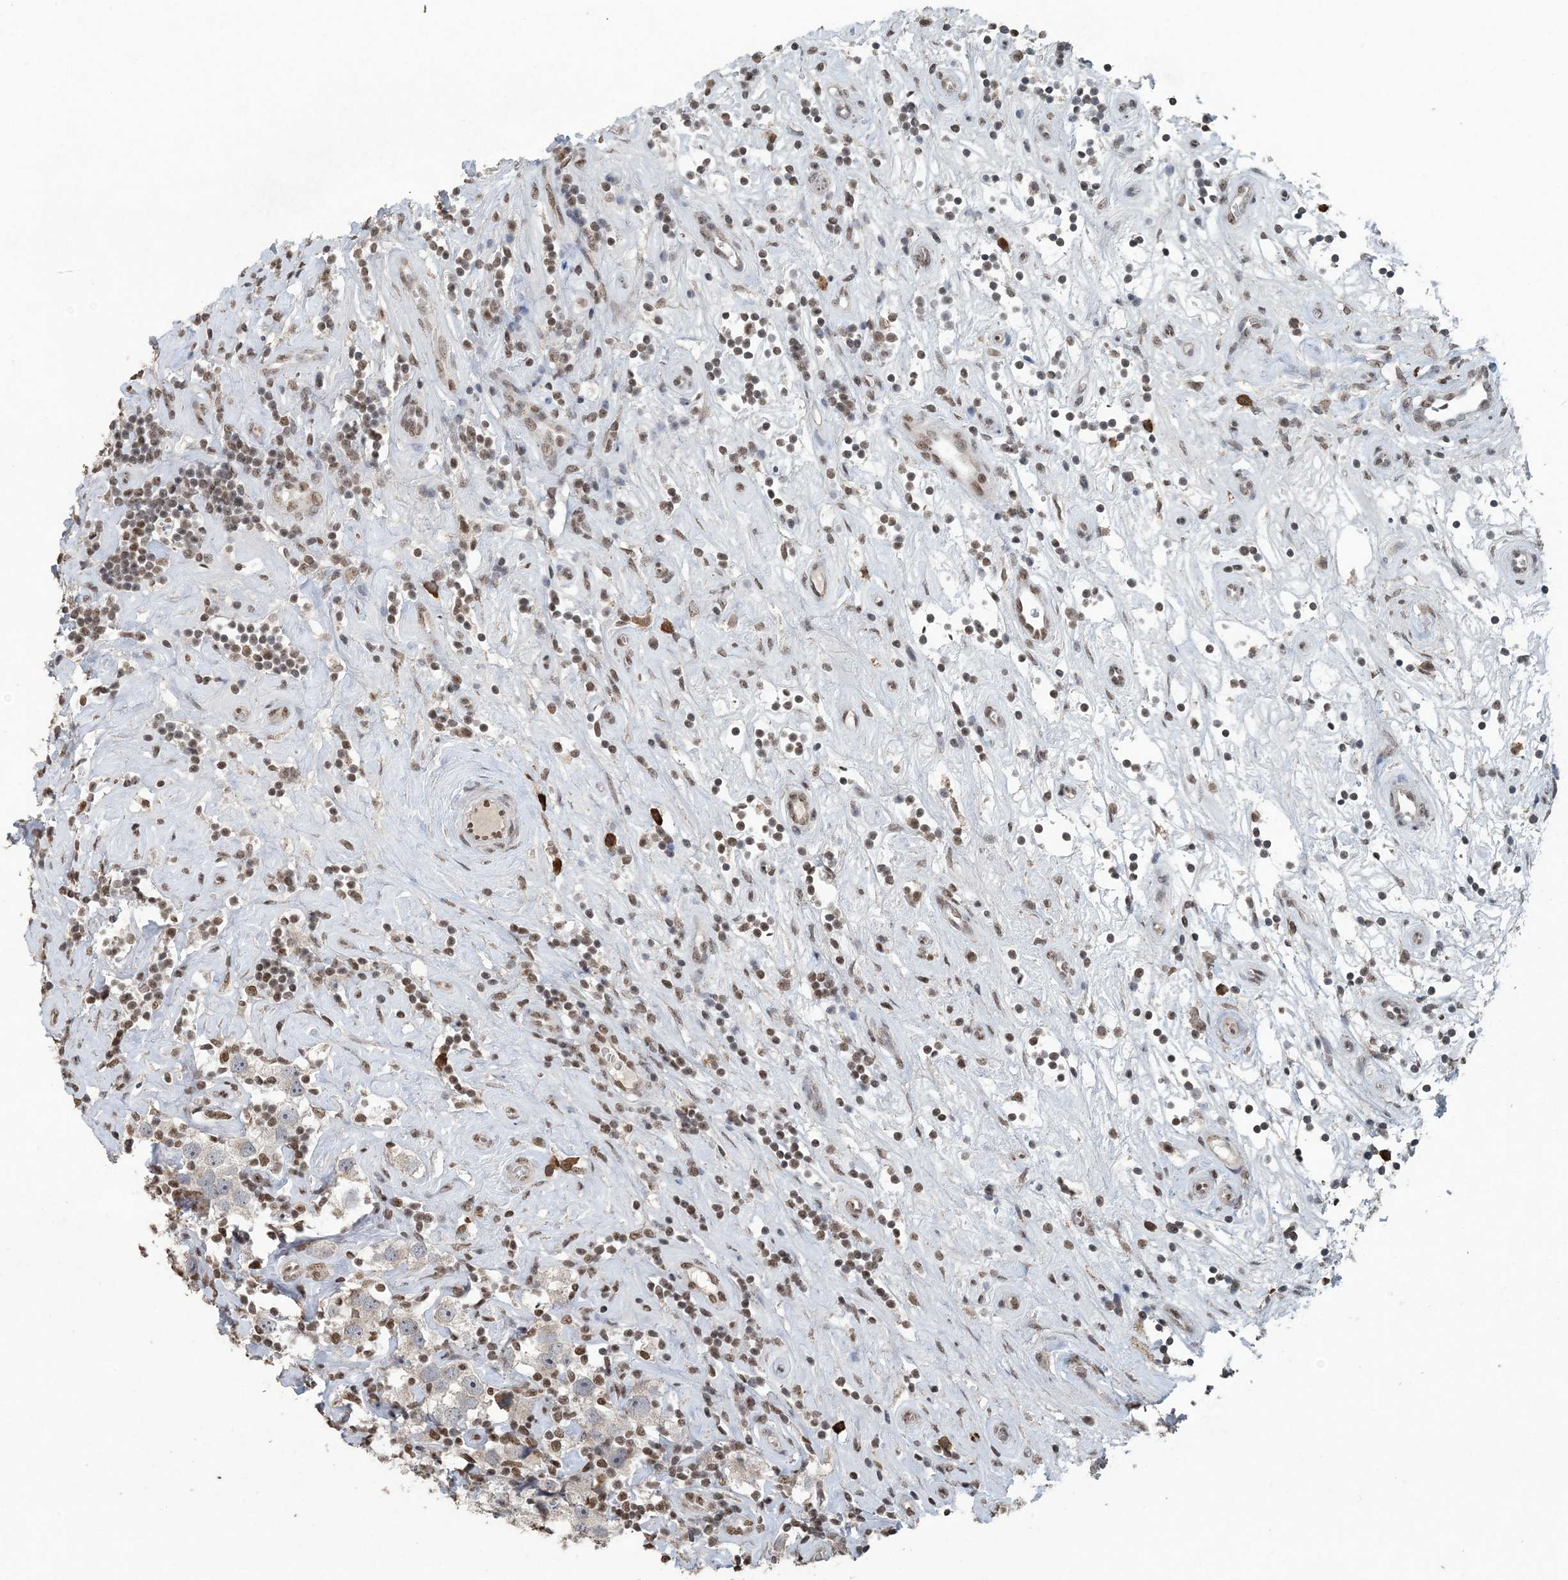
{"staining": {"intensity": "negative", "quantity": "none", "location": "none"}, "tissue": "testis cancer", "cell_type": "Tumor cells", "image_type": "cancer", "snomed": [{"axis": "morphology", "description": "Seminoma, NOS"}, {"axis": "topography", "description": "Testis"}], "caption": "This is an immunohistochemistry micrograph of human seminoma (testis). There is no positivity in tumor cells.", "gene": "MBD2", "patient": {"sex": "male", "age": 49}}